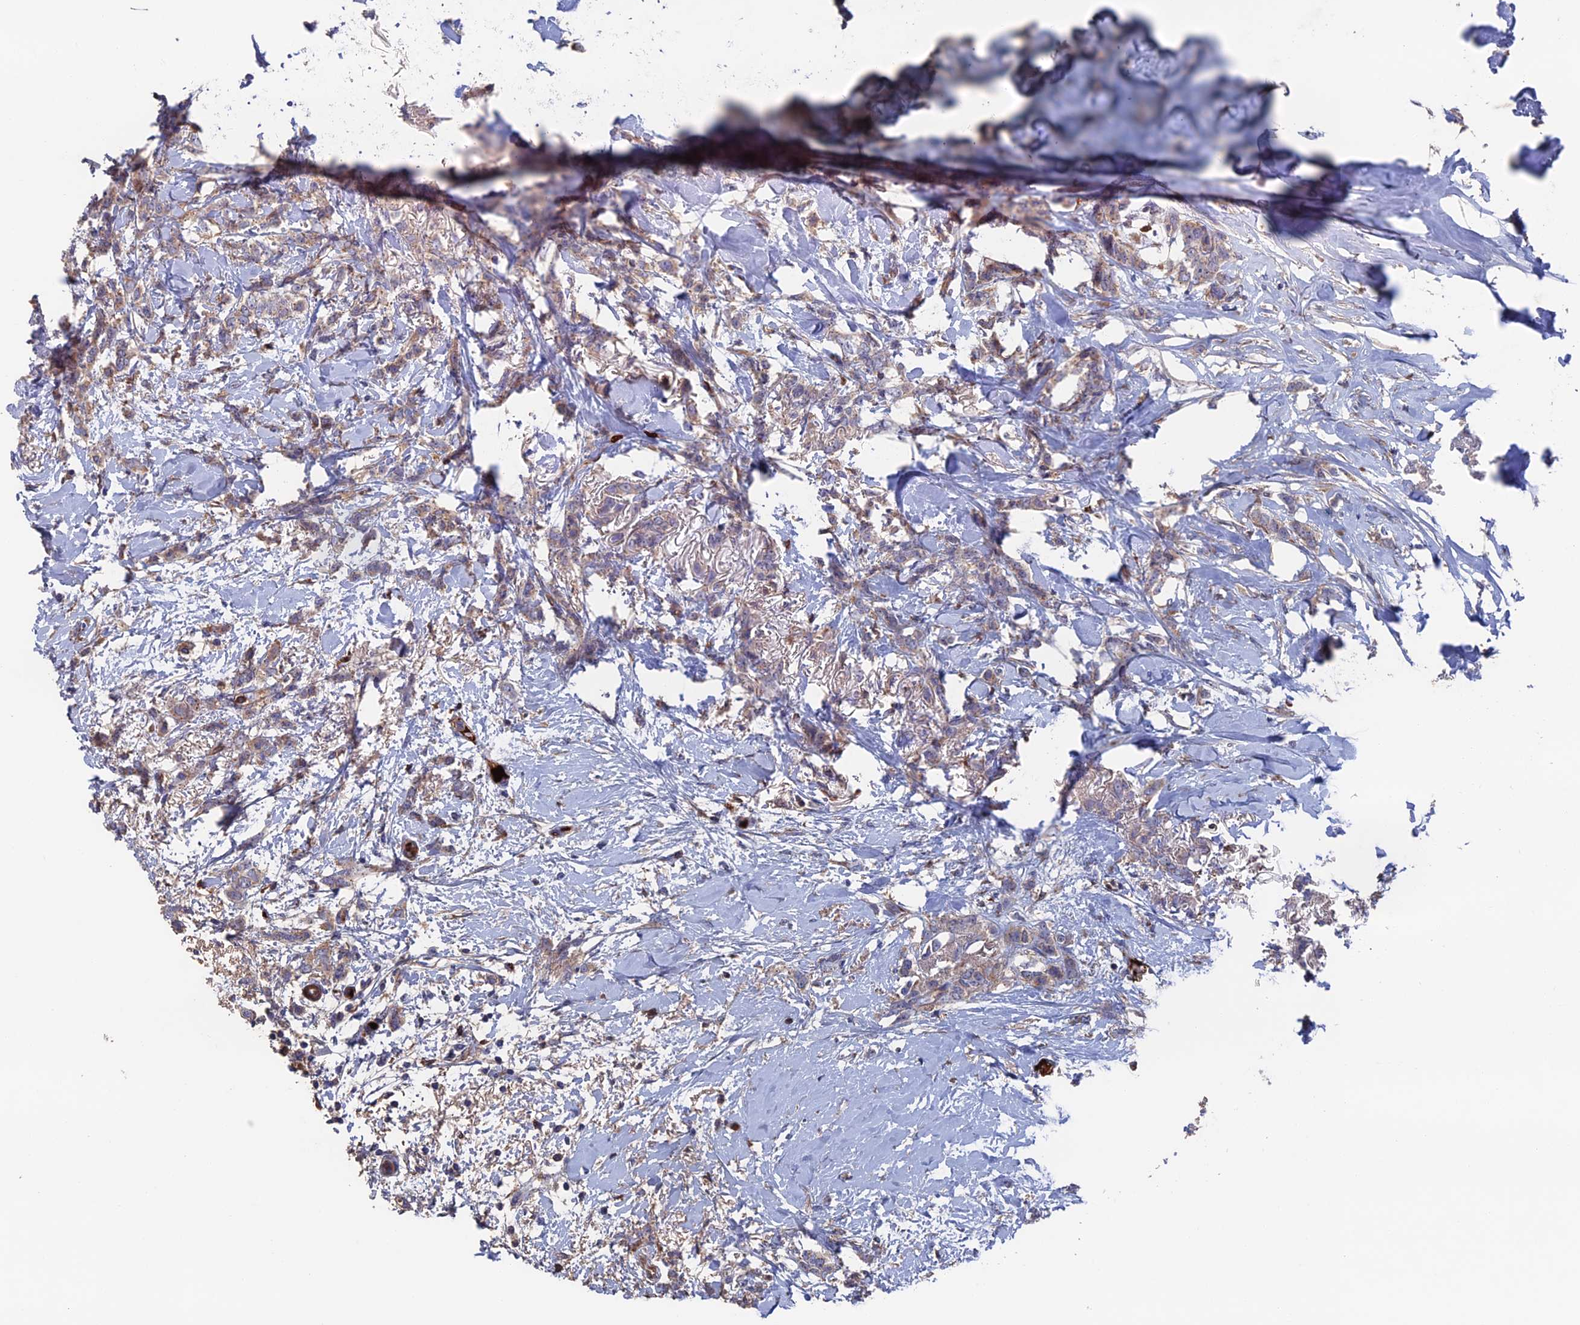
{"staining": {"intensity": "moderate", "quantity": "25%-75%", "location": "cytoplasmic/membranous"}, "tissue": "breast cancer", "cell_type": "Tumor cells", "image_type": "cancer", "snomed": [{"axis": "morphology", "description": "Duct carcinoma"}, {"axis": "topography", "description": "Breast"}], "caption": "Immunohistochemistry (IHC) staining of invasive ductal carcinoma (breast), which shows medium levels of moderate cytoplasmic/membranous positivity in about 25%-75% of tumor cells indicating moderate cytoplasmic/membranous protein positivity. The staining was performed using DAB (brown) for protein detection and nuclei were counterstained in hematoxylin (blue).", "gene": "HPF1", "patient": {"sex": "female", "age": 72}}